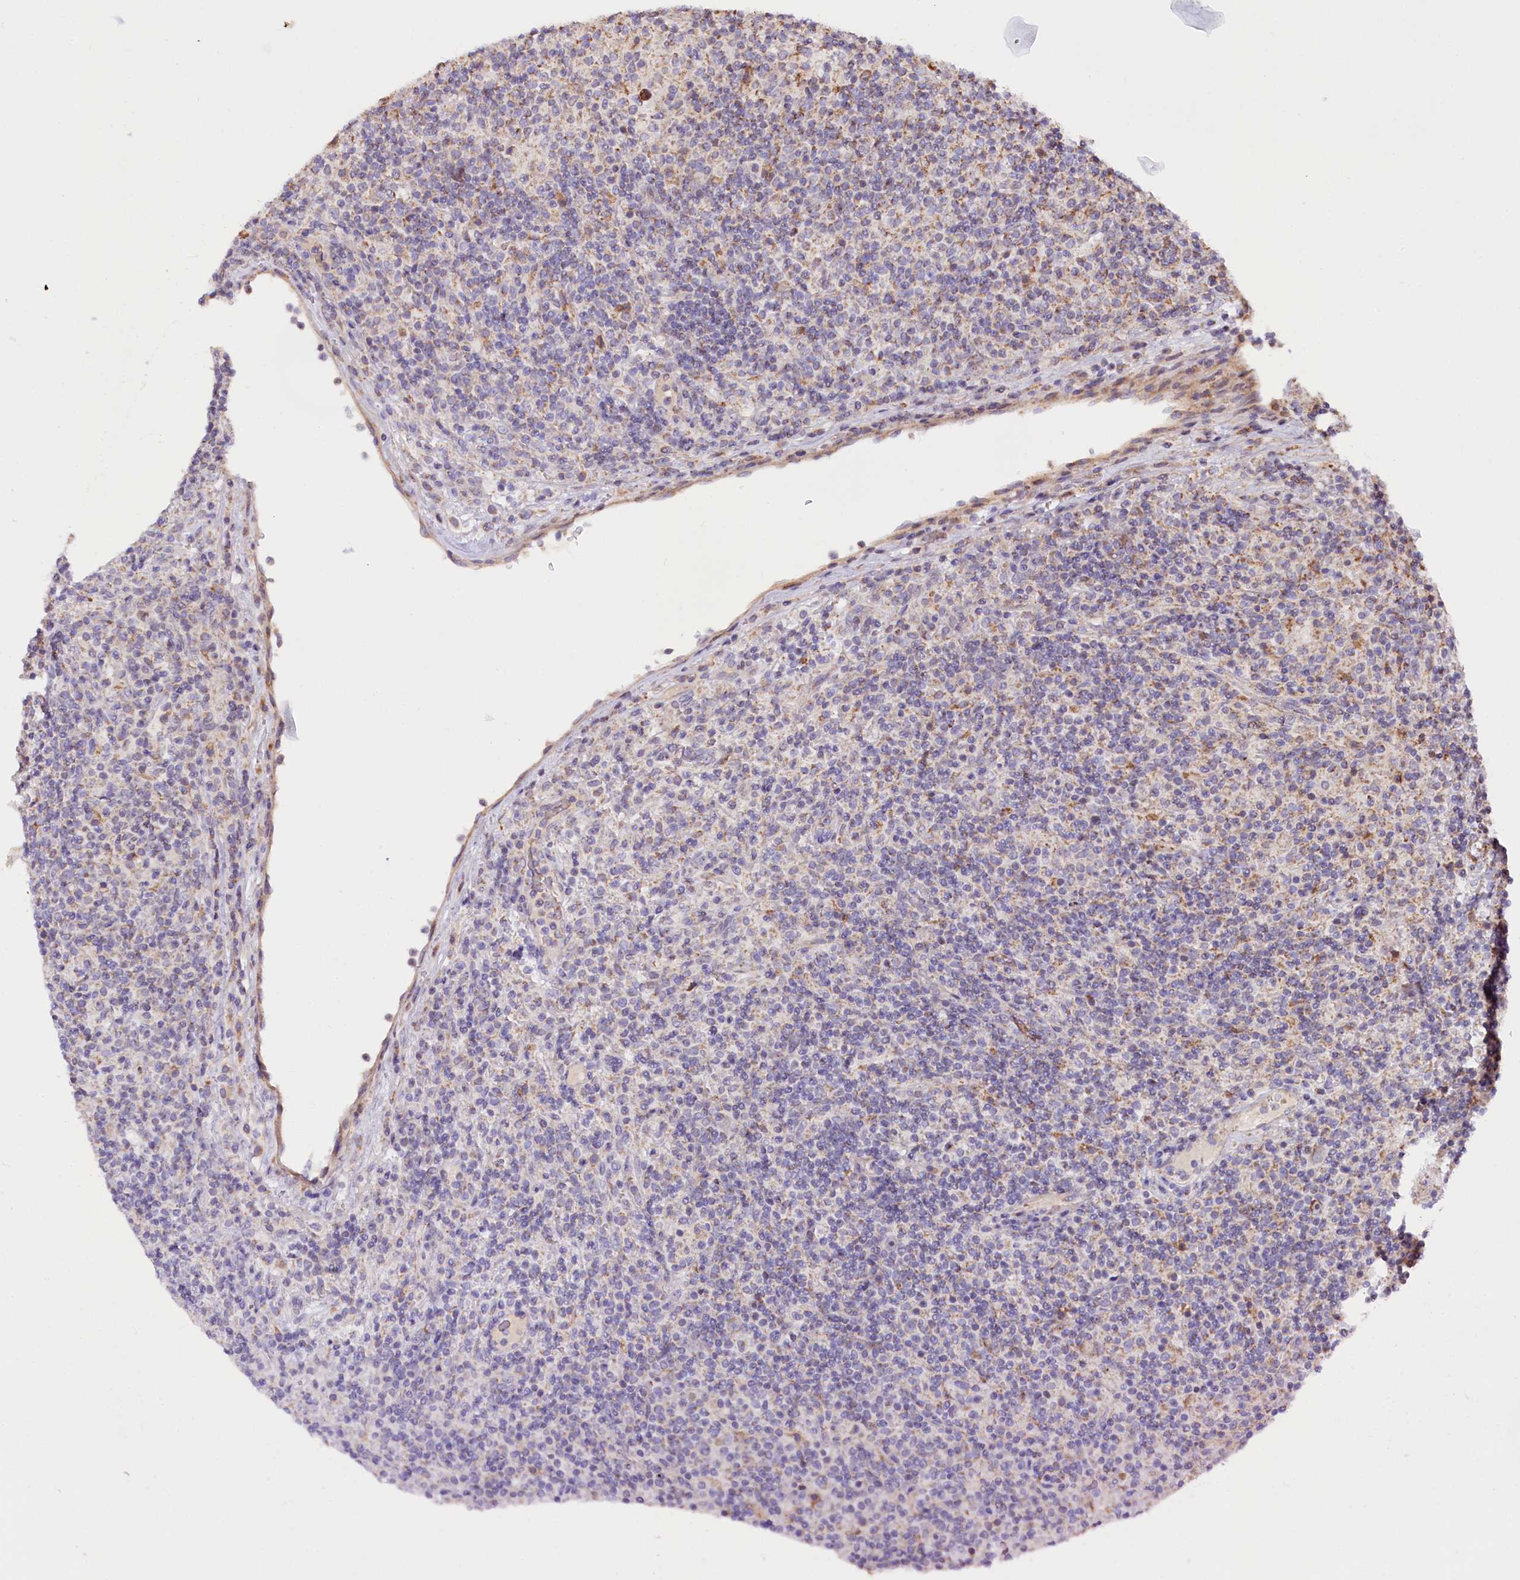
{"staining": {"intensity": "negative", "quantity": "none", "location": "none"}, "tissue": "lymphoma", "cell_type": "Tumor cells", "image_type": "cancer", "snomed": [{"axis": "morphology", "description": "Hodgkin's disease, NOS"}, {"axis": "topography", "description": "Lymph node"}], "caption": "An IHC image of lymphoma is shown. There is no staining in tumor cells of lymphoma.", "gene": "ST7", "patient": {"sex": "male", "age": 70}}